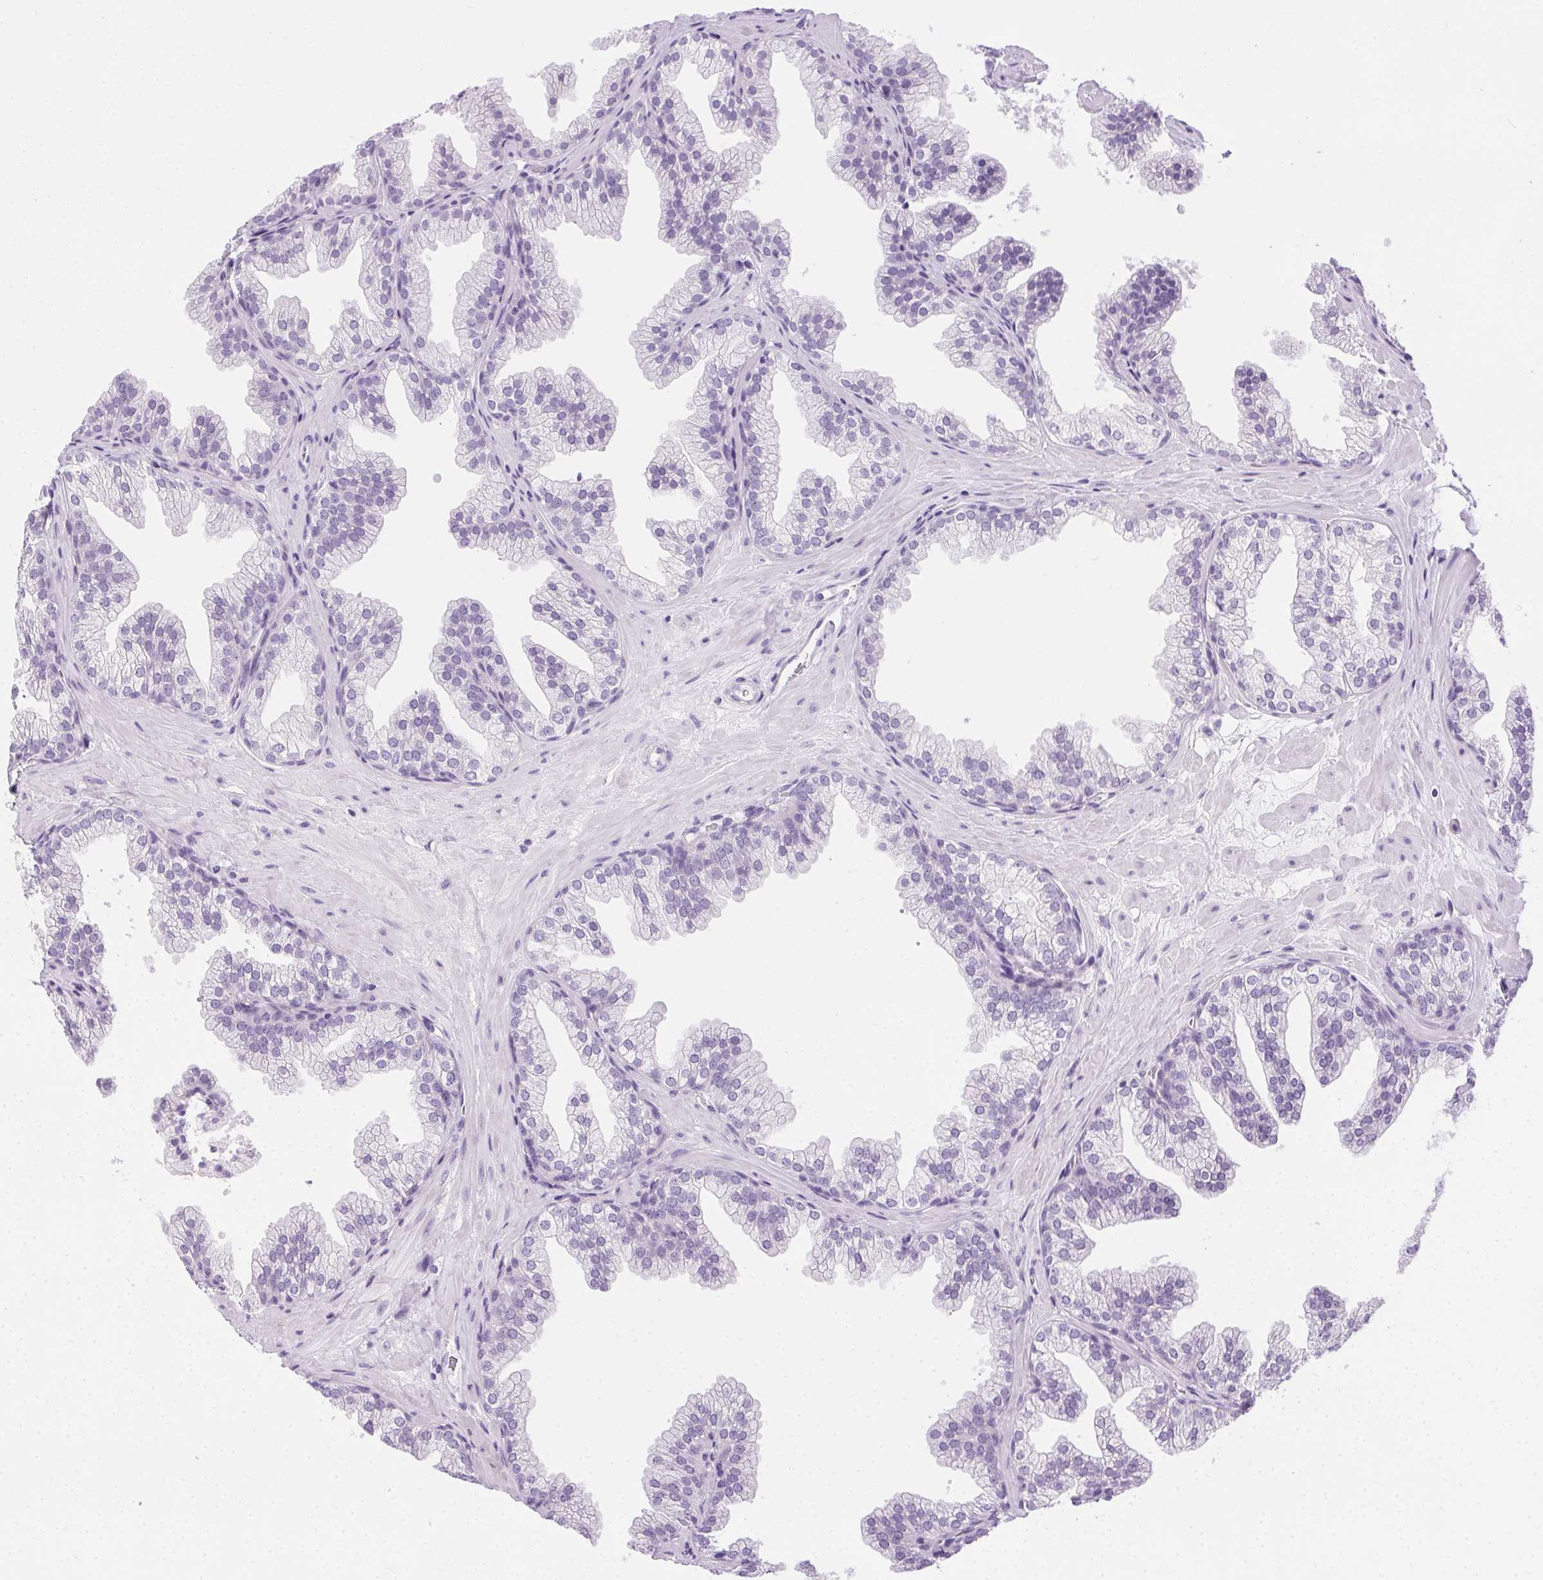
{"staining": {"intensity": "negative", "quantity": "none", "location": "none"}, "tissue": "prostate", "cell_type": "Glandular cells", "image_type": "normal", "snomed": [{"axis": "morphology", "description": "Normal tissue, NOS"}, {"axis": "topography", "description": "Prostate"}], "caption": "Normal prostate was stained to show a protein in brown. There is no significant positivity in glandular cells. The staining was performed using DAB (3,3'-diaminobenzidine) to visualize the protein expression in brown, while the nuclei were stained in blue with hematoxylin (Magnification: 20x).", "gene": "C20orf85", "patient": {"sex": "male", "age": 37}}